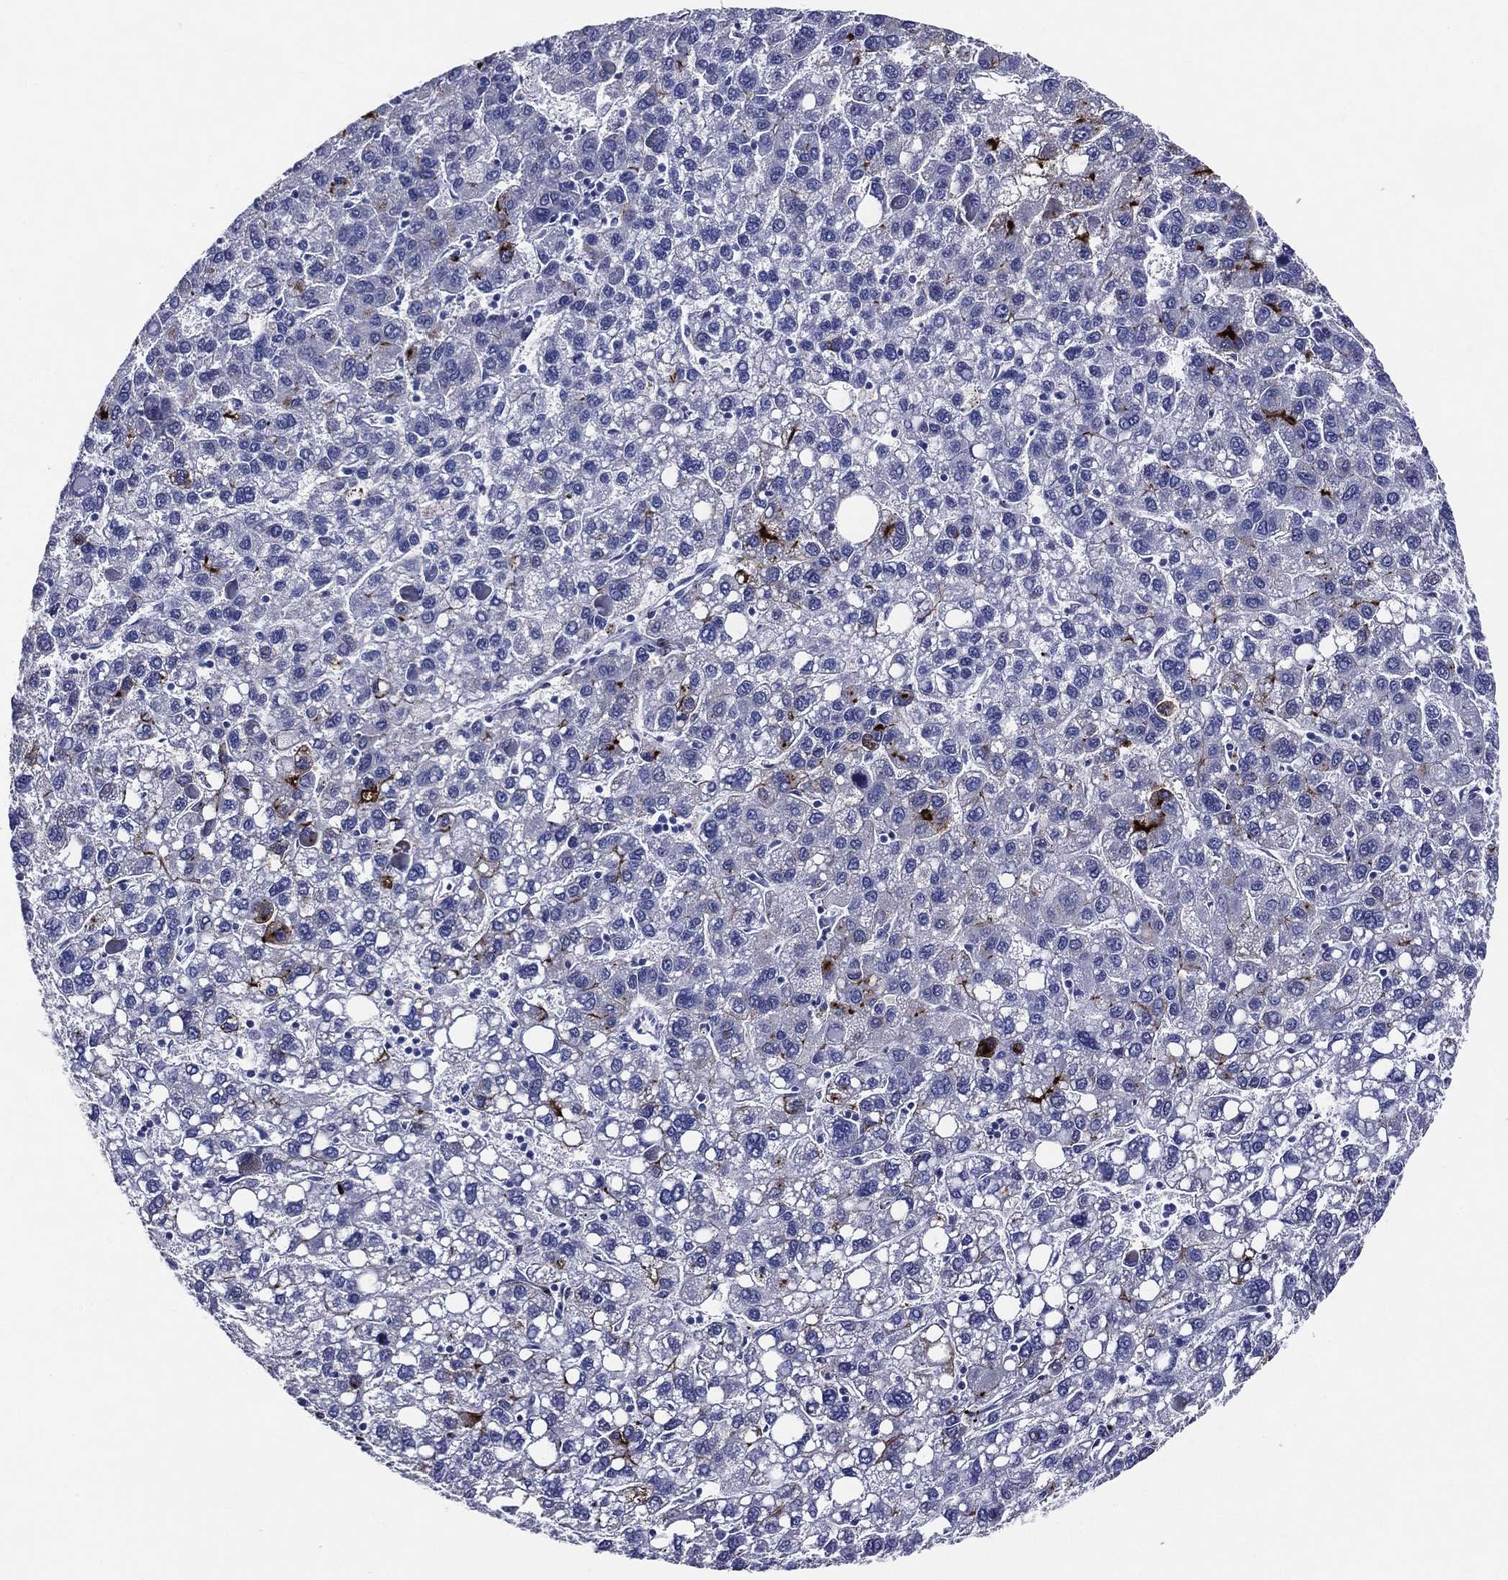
{"staining": {"intensity": "strong", "quantity": "<25%", "location": "cytoplasmic/membranous"}, "tissue": "liver cancer", "cell_type": "Tumor cells", "image_type": "cancer", "snomed": [{"axis": "morphology", "description": "Carcinoma, Hepatocellular, NOS"}, {"axis": "topography", "description": "Liver"}], "caption": "There is medium levels of strong cytoplasmic/membranous staining in tumor cells of hepatocellular carcinoma (liver), as demonstrated by immunohistochemical staining (brown color).", "gene": "ACE2", "patient": {"sex": "female", "age": 82}}